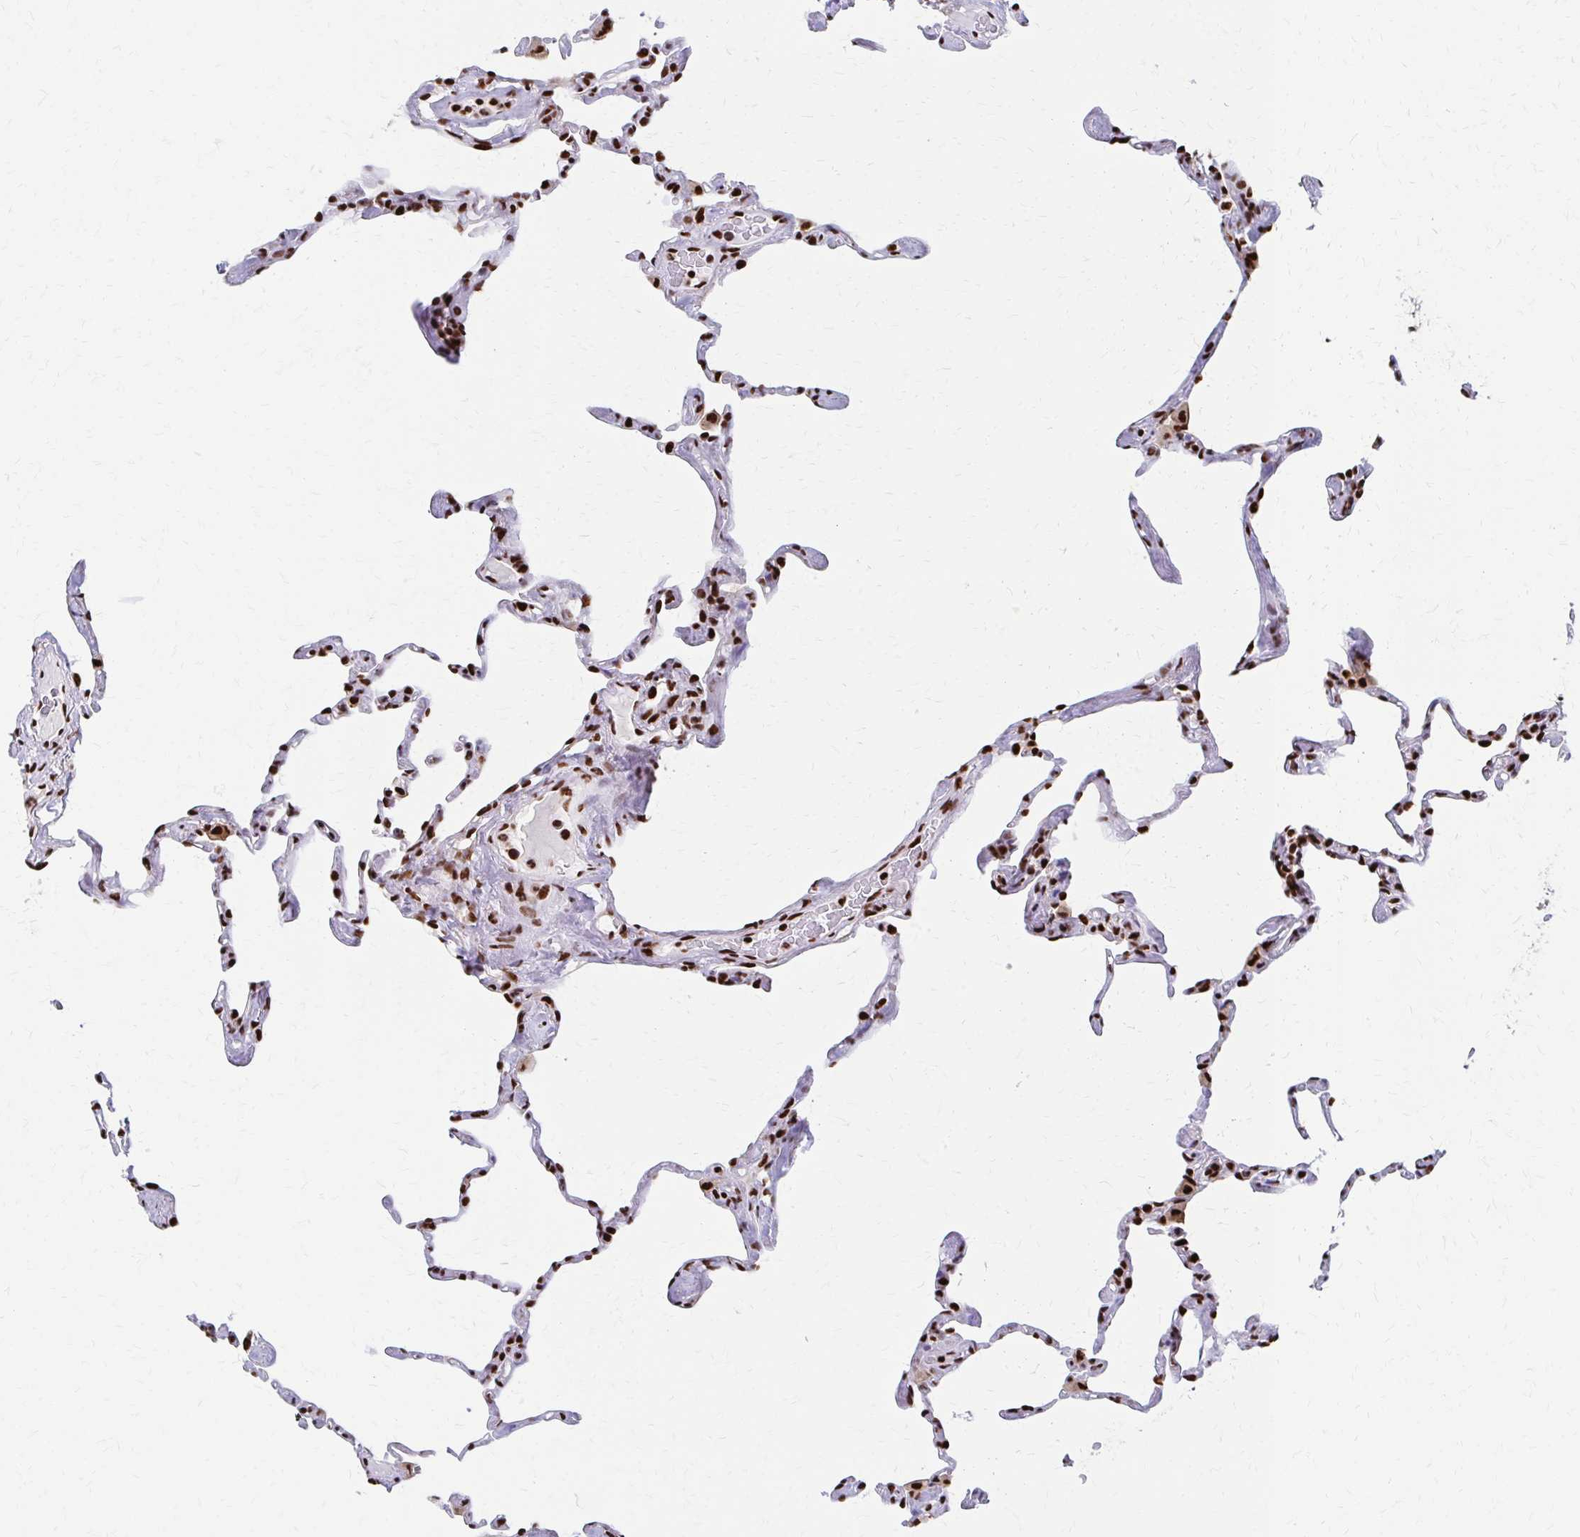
{"staining": {"intensity": "strong", "quantity": "25%-75%", "location": "nuclear"}, "tissue": "lung", "cell_type": "Alveolar cells", "image_type": "normal", "snomed": [{"axis": "morphology", "description": "Normal tissue, NOS"}, {"axis": "topography", "description": "Lung"}], "caption": "A histopathology image showing strong nuclear staining in approximately 25%-75% of alveolar cells in unremarkable lung, as visualized by brown immunohistochemical staining.", "gene": "CNKSR3", "patient": {"sex": "male", "age": 65}}